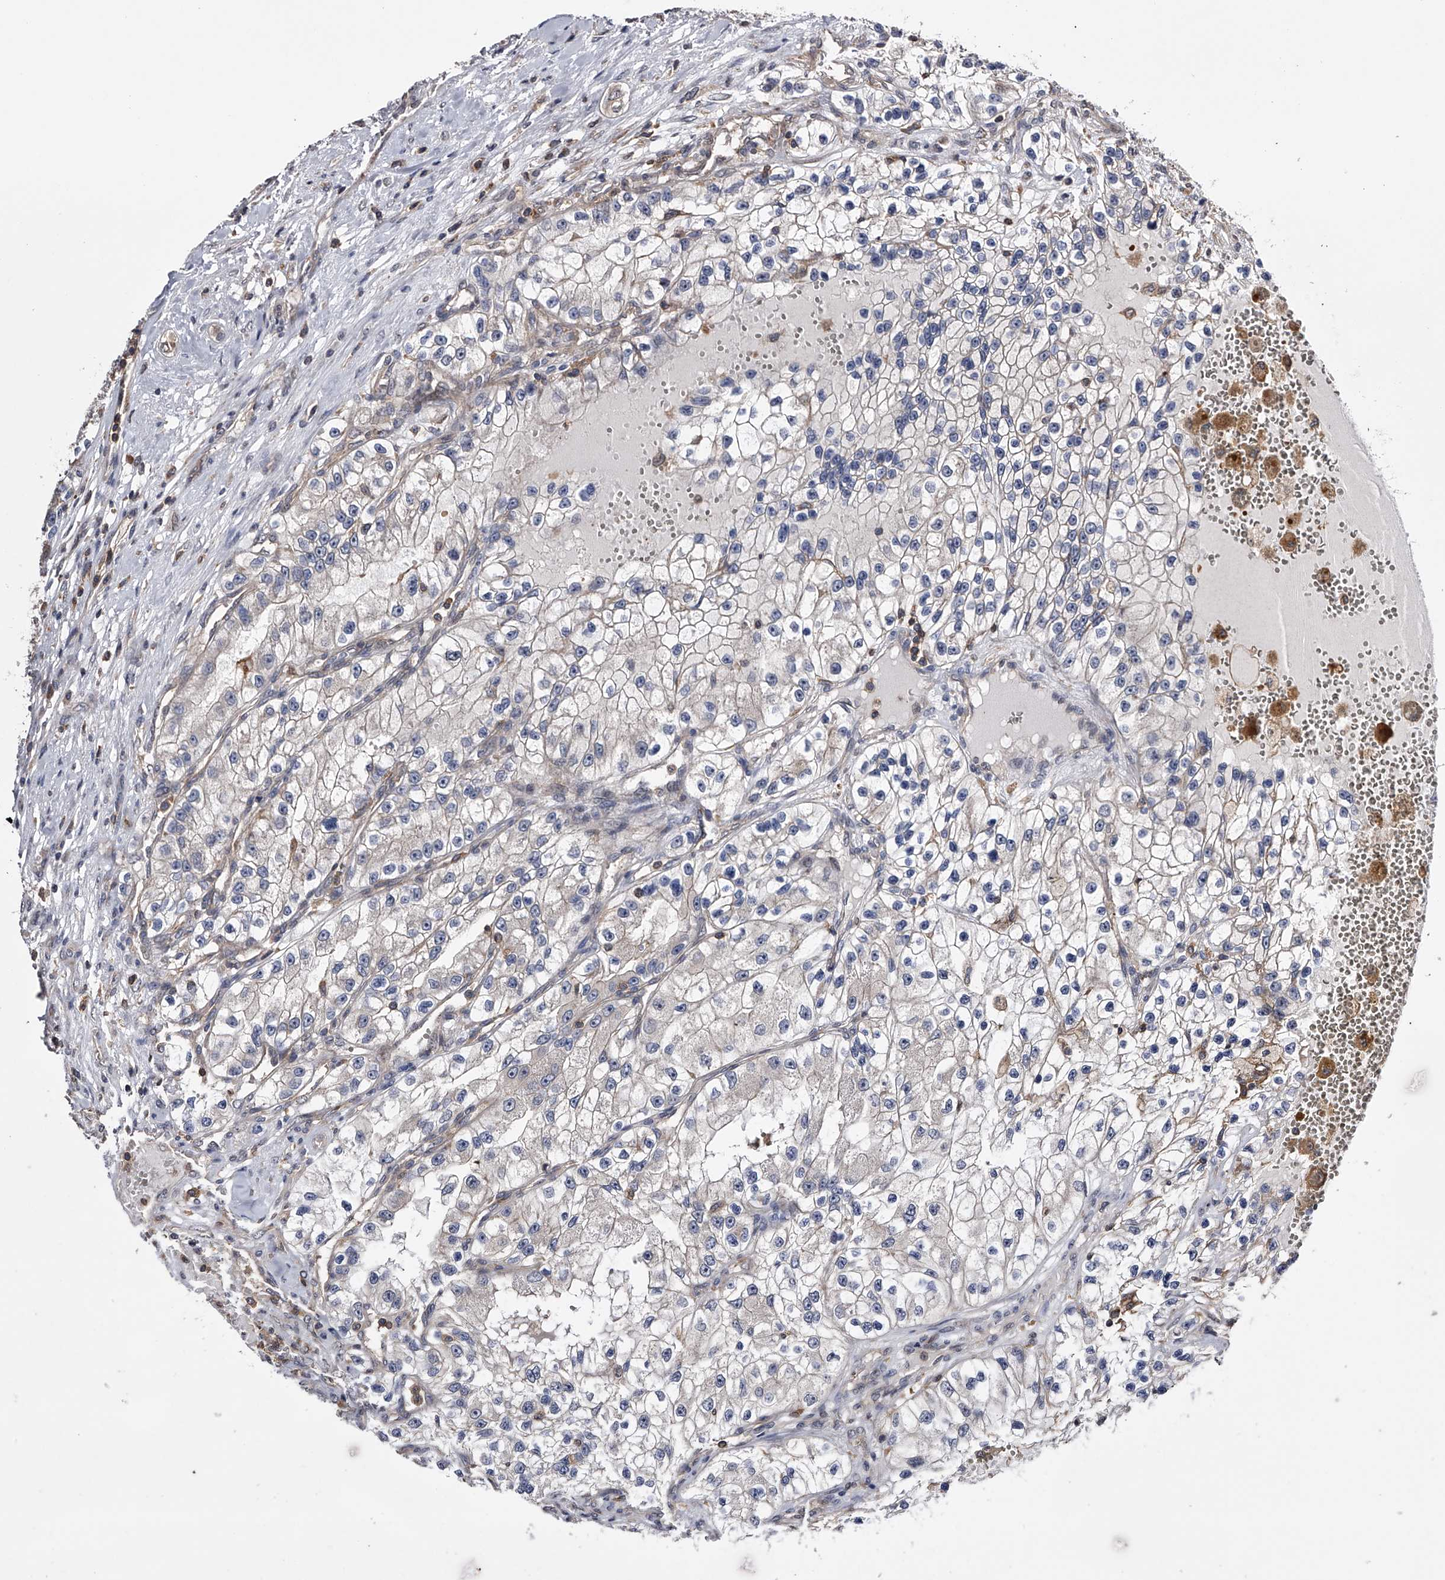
{"staining": {"intensity": "weak", "quantity": "<25%", "location": "cytoplasmic/membranous"}, "tissue": "renal cancer", "cell_type": "Tumor cells", "image_type": "cancer", "snomed": [{"axis": "morphology", "description": "Adenocarcinoma, NOS"}, {"axis": "topography", "description": "Kidney"}], "caption": "Tumor cells are negative for brown protein staining in renal cancer (adenocarcinoma).", "gene": "PAN3", "patient": {"sex": "female", "age": 57}}